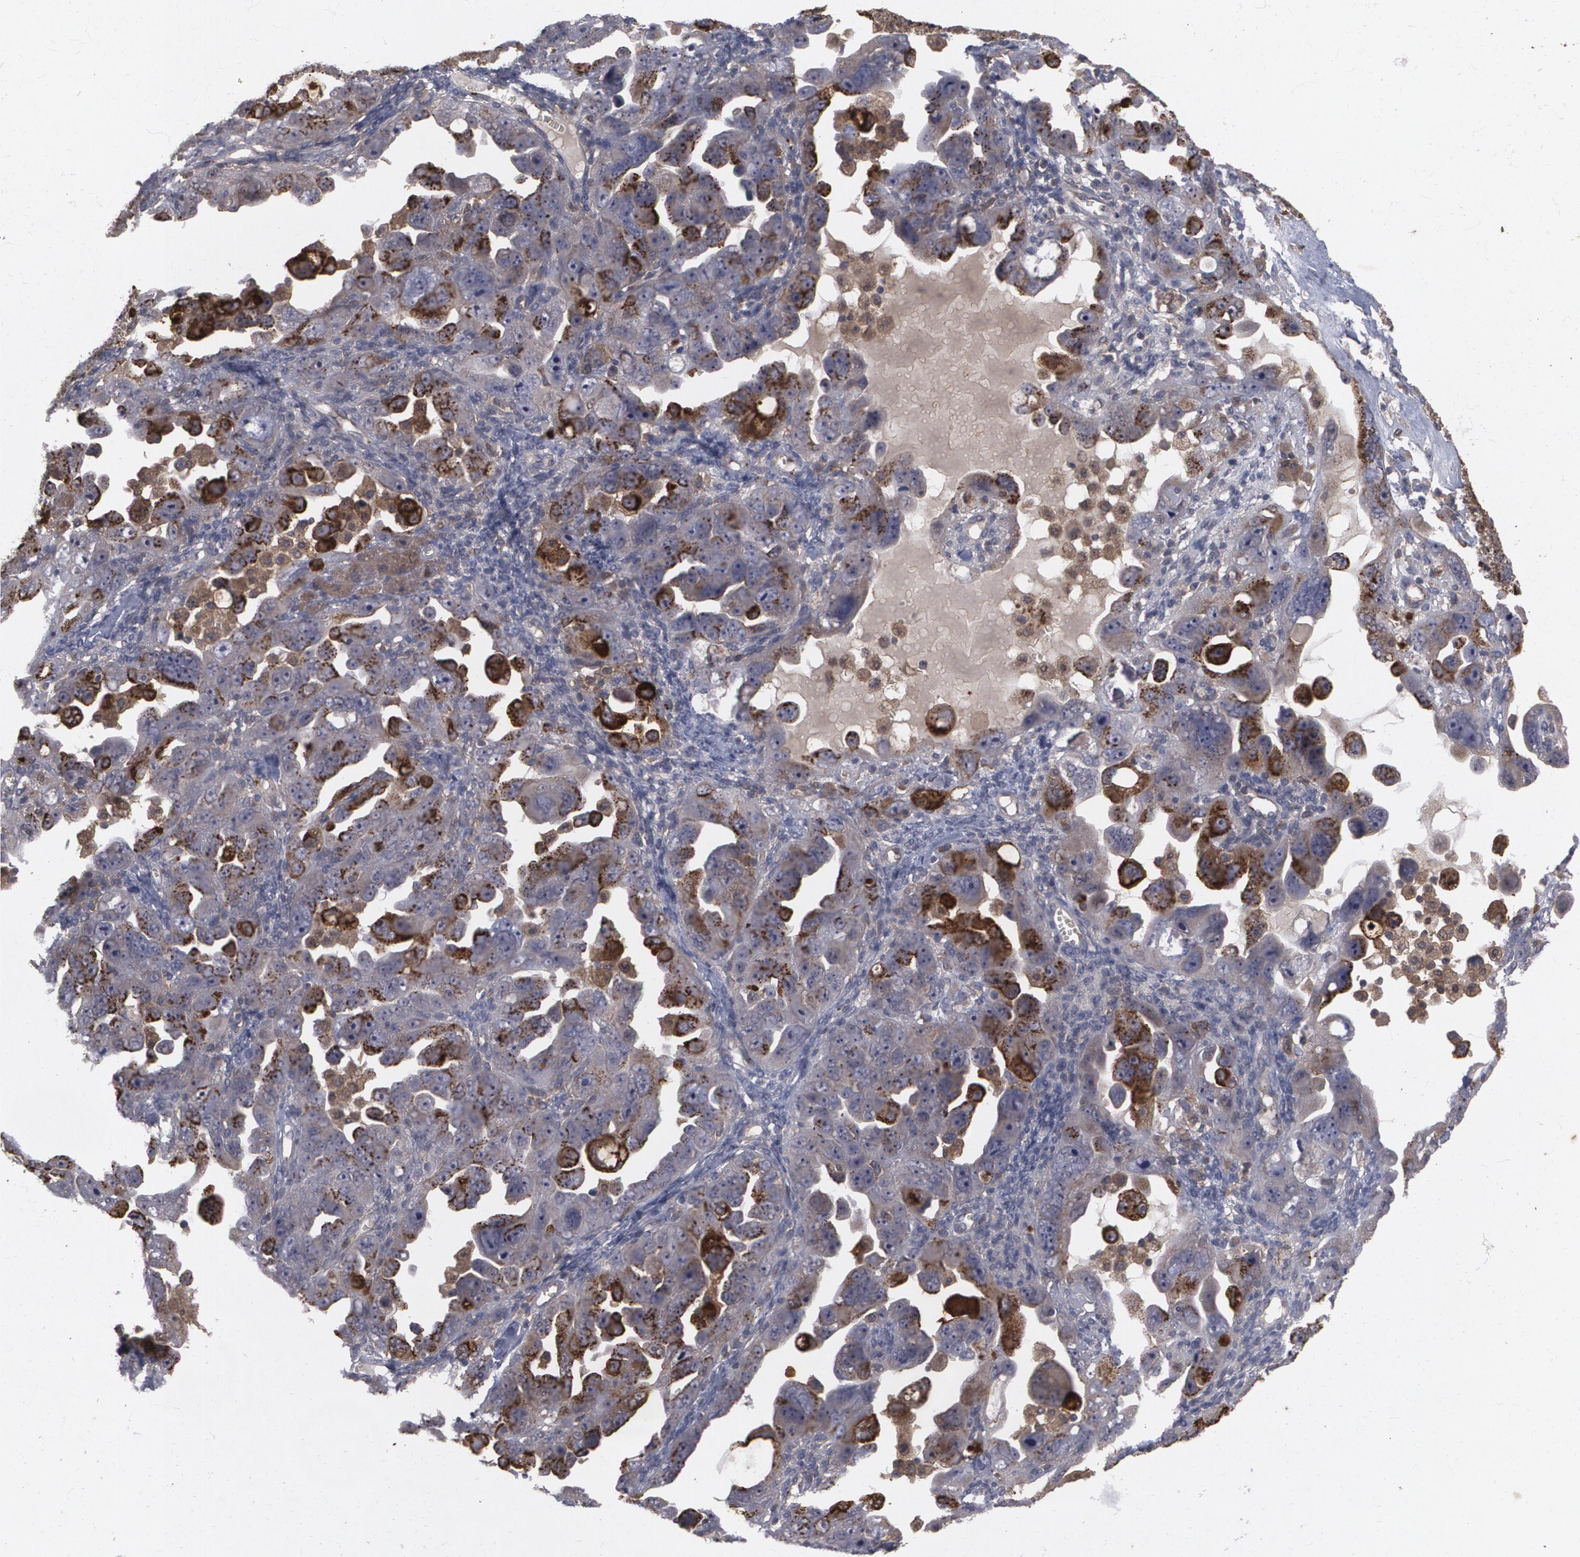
{"staining": {"intensity": "strong", "quantity": "<25%", "location": "cytoplasmic/membranous"}, "tissue": "ovarian cancer", "cell_type": "Tumor cells", "image_type": "cancer", "snomed": [{"axis": "morphology", "description": "Cystadenocarcinoma, serous, NOS"}, {"axis": "topography", "description": "Ovary"}], "caption": "A histopathology image showing strong cytoplasmic/membranous staining in about <25% of tumor cells in ovarian serous cystadenocarcinoma, as visualized by brown immunohistochemical staining.", "gene": "HTT", "patient": {"sex": "female", "age": 66}}